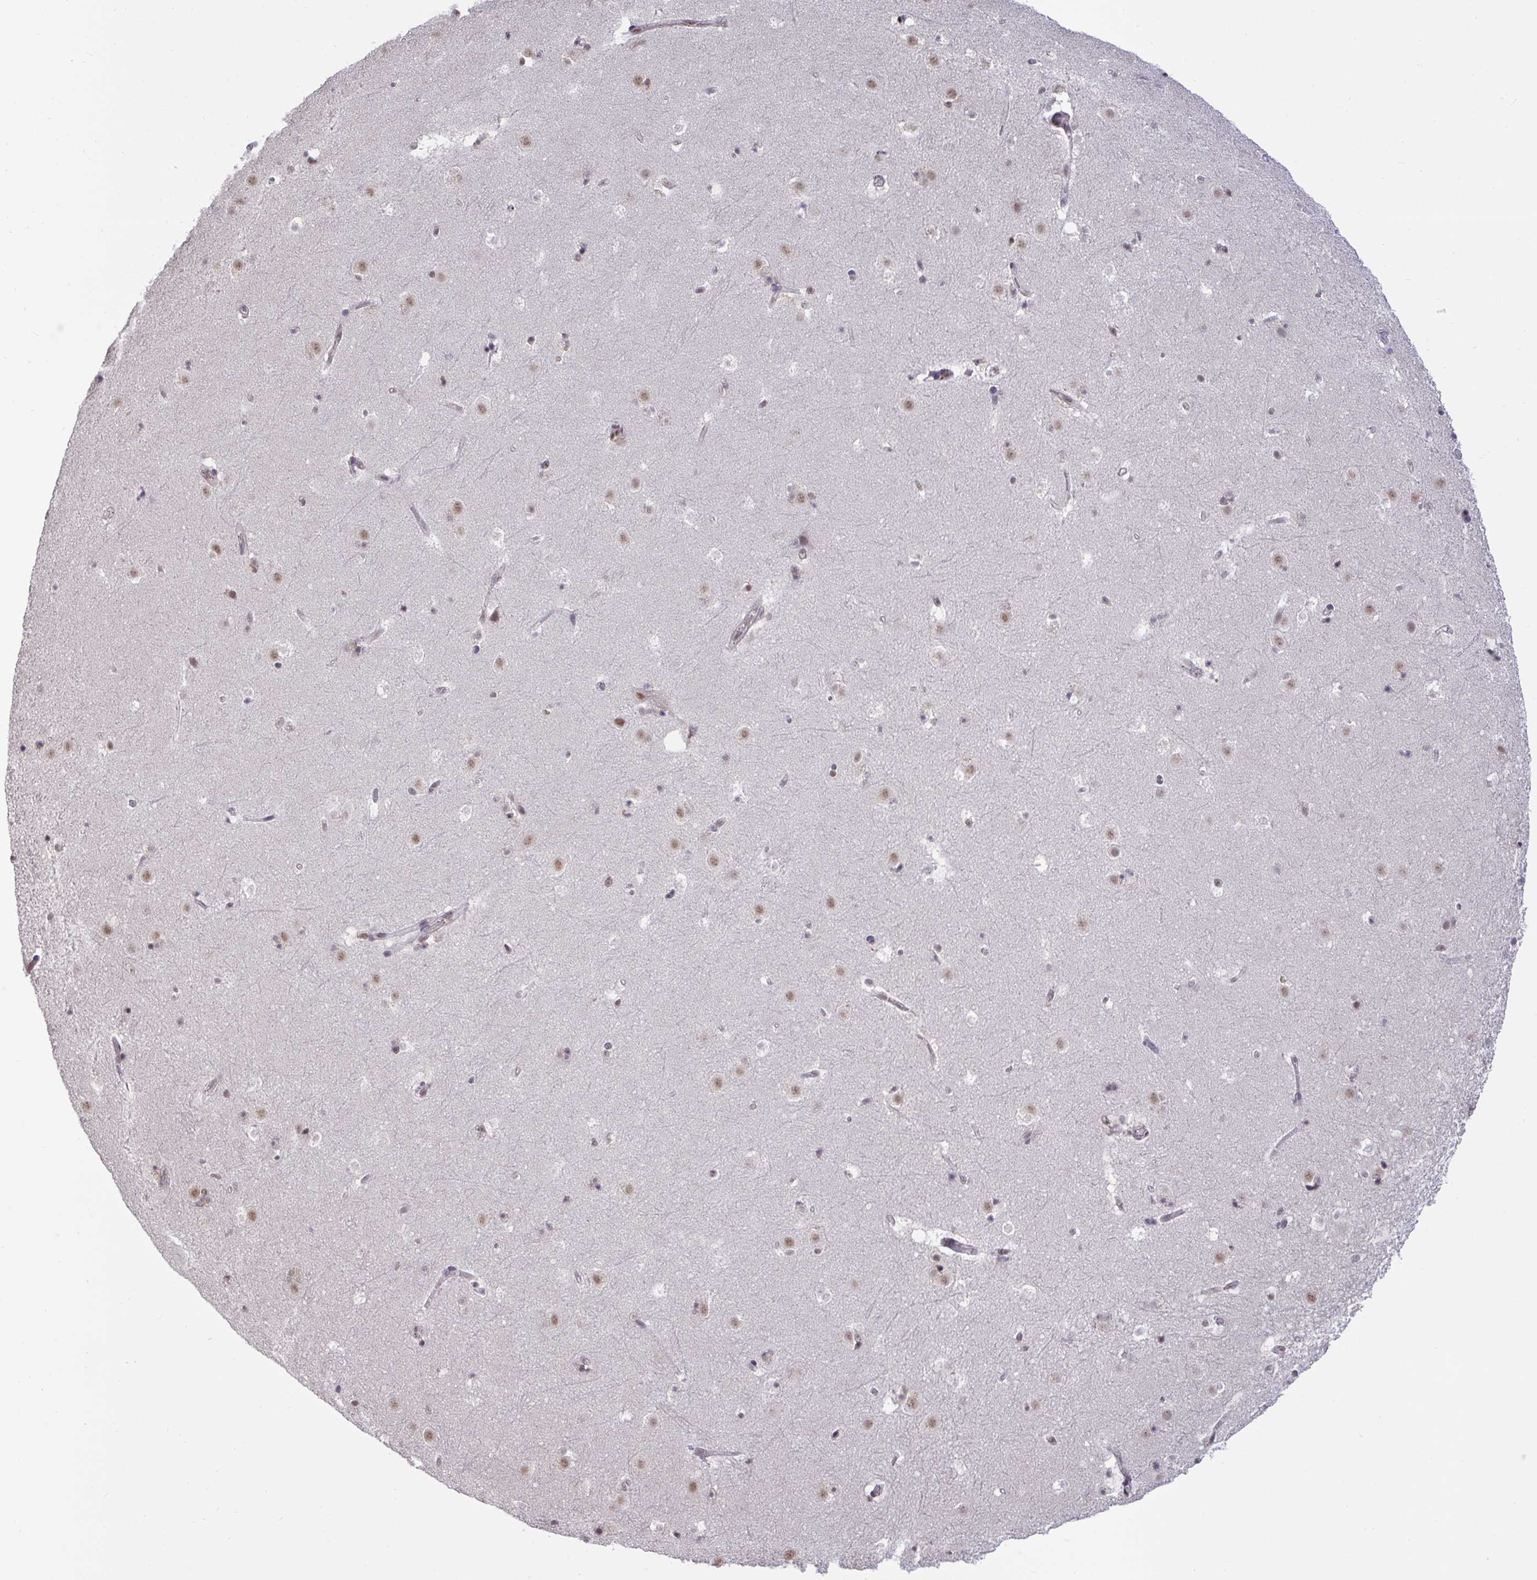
{"staining": {"intensity": "moderate", "quantity": "<25%", "location": "nuclear"}, "tissue": "caudate", "cell_type": "Glial cells", "image_type": "normal", "snomed": [{"axis": "morphology", "description": "Normal tissue, NOS"}, {"axis": "topography", "description": "Lateral ventricle wall"}], "caption": "Benign caudate demonstrates moderate nuclear expression in approximately <25% of glial cells.", "gene": "PUF60", "patient": {"sex": "male", "age": 37}}